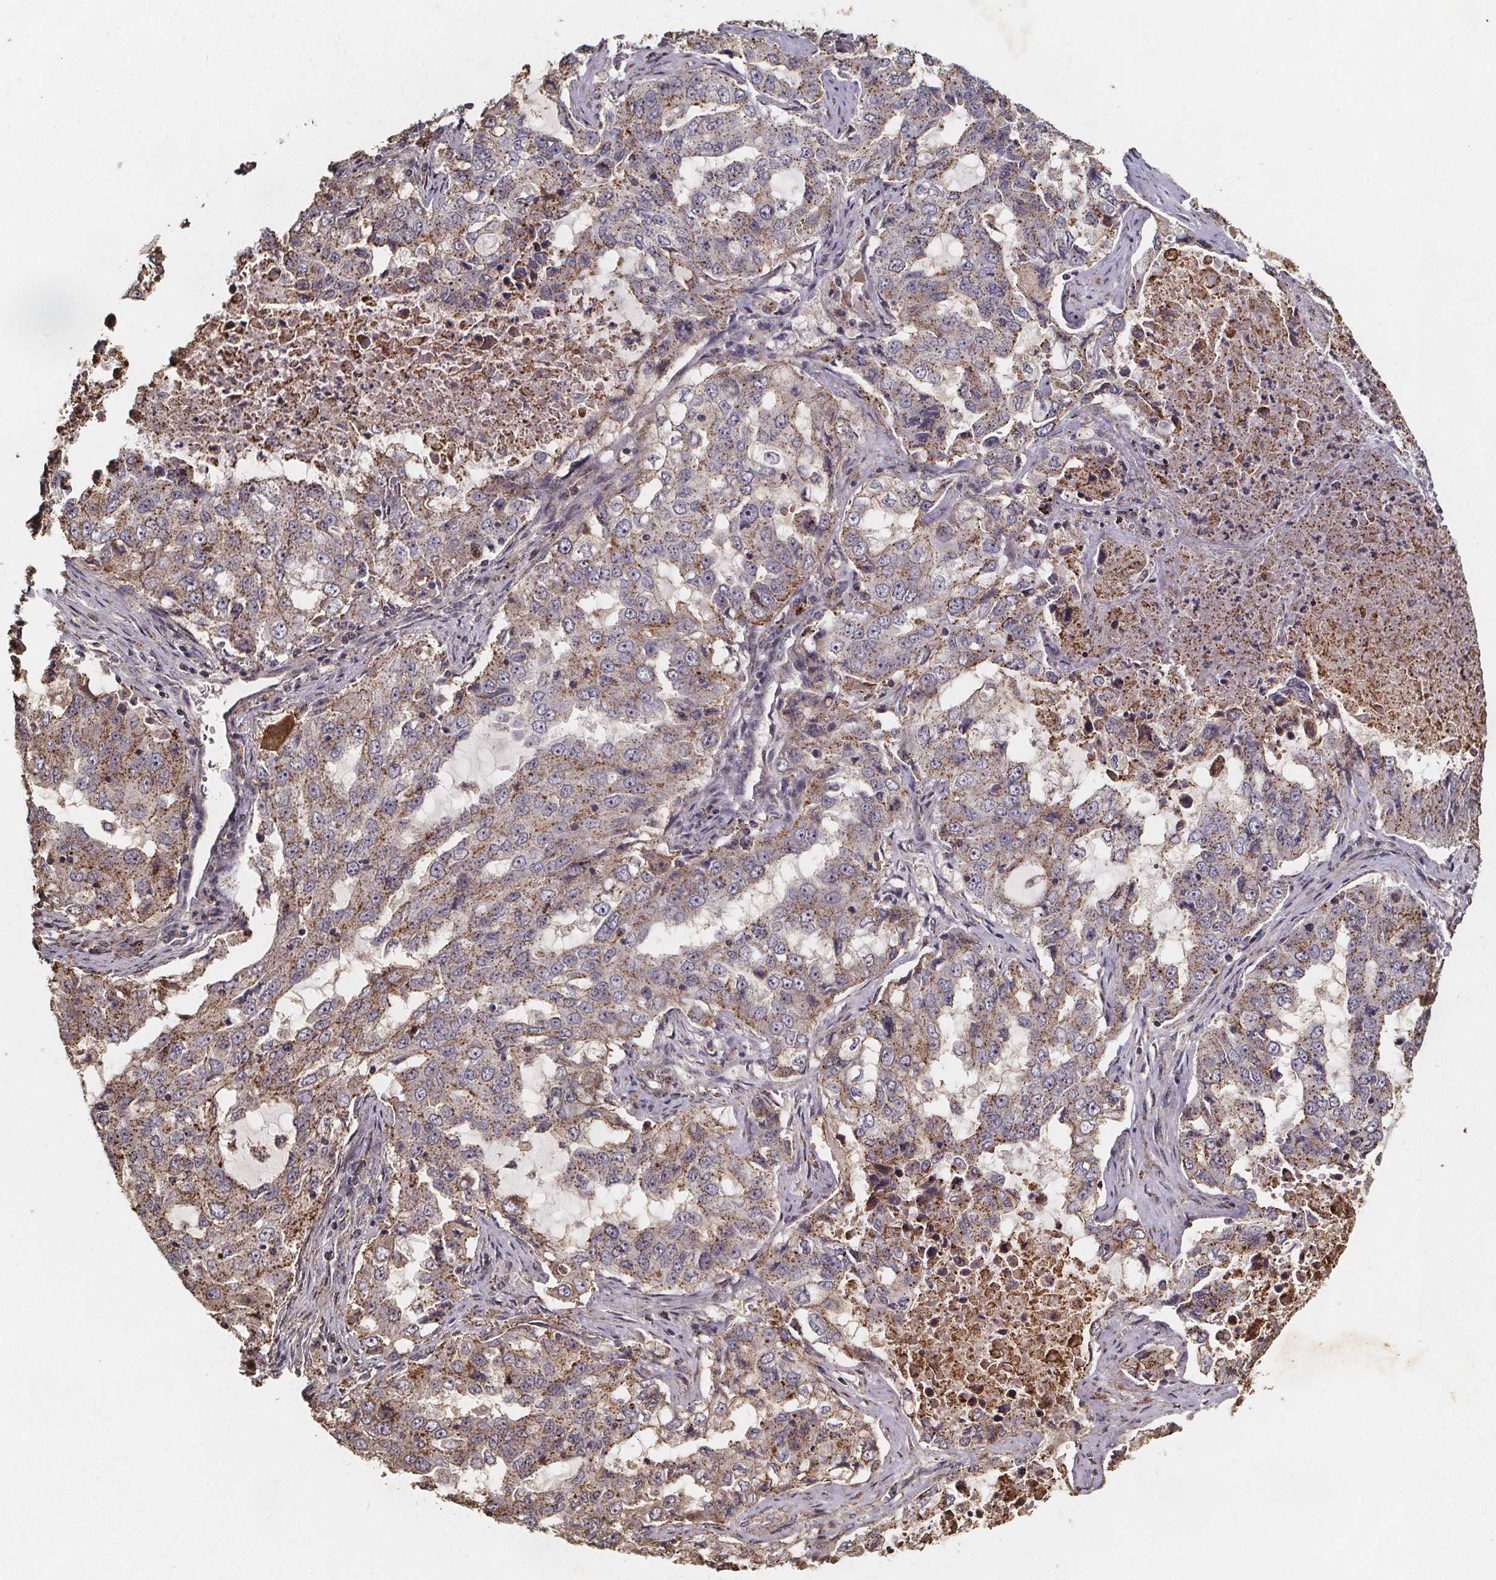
{"staining": {"intensity": "moderate", "quantity": "25%-75%", "location": "cytoplasmic/membranous"}, "tissue": "lung cancer", "cell_type": "Tumor cells", "image_type": "cancer", "snomed": [{"axis": "morphology", "description": "Adenocarcinoma, NOS"}, {"axis": "topography", "description": "Lung"}], "caption": "Tumor cells show medium levels of moderate cytoplasmic/membranous positivity in about 25%-75% of cells in lung cancer. (DAB IHC, brown staining for protein, blue staining for nuclei).", "gene": "ZNF879", "patient": {"sex": "female", "age": 61}}